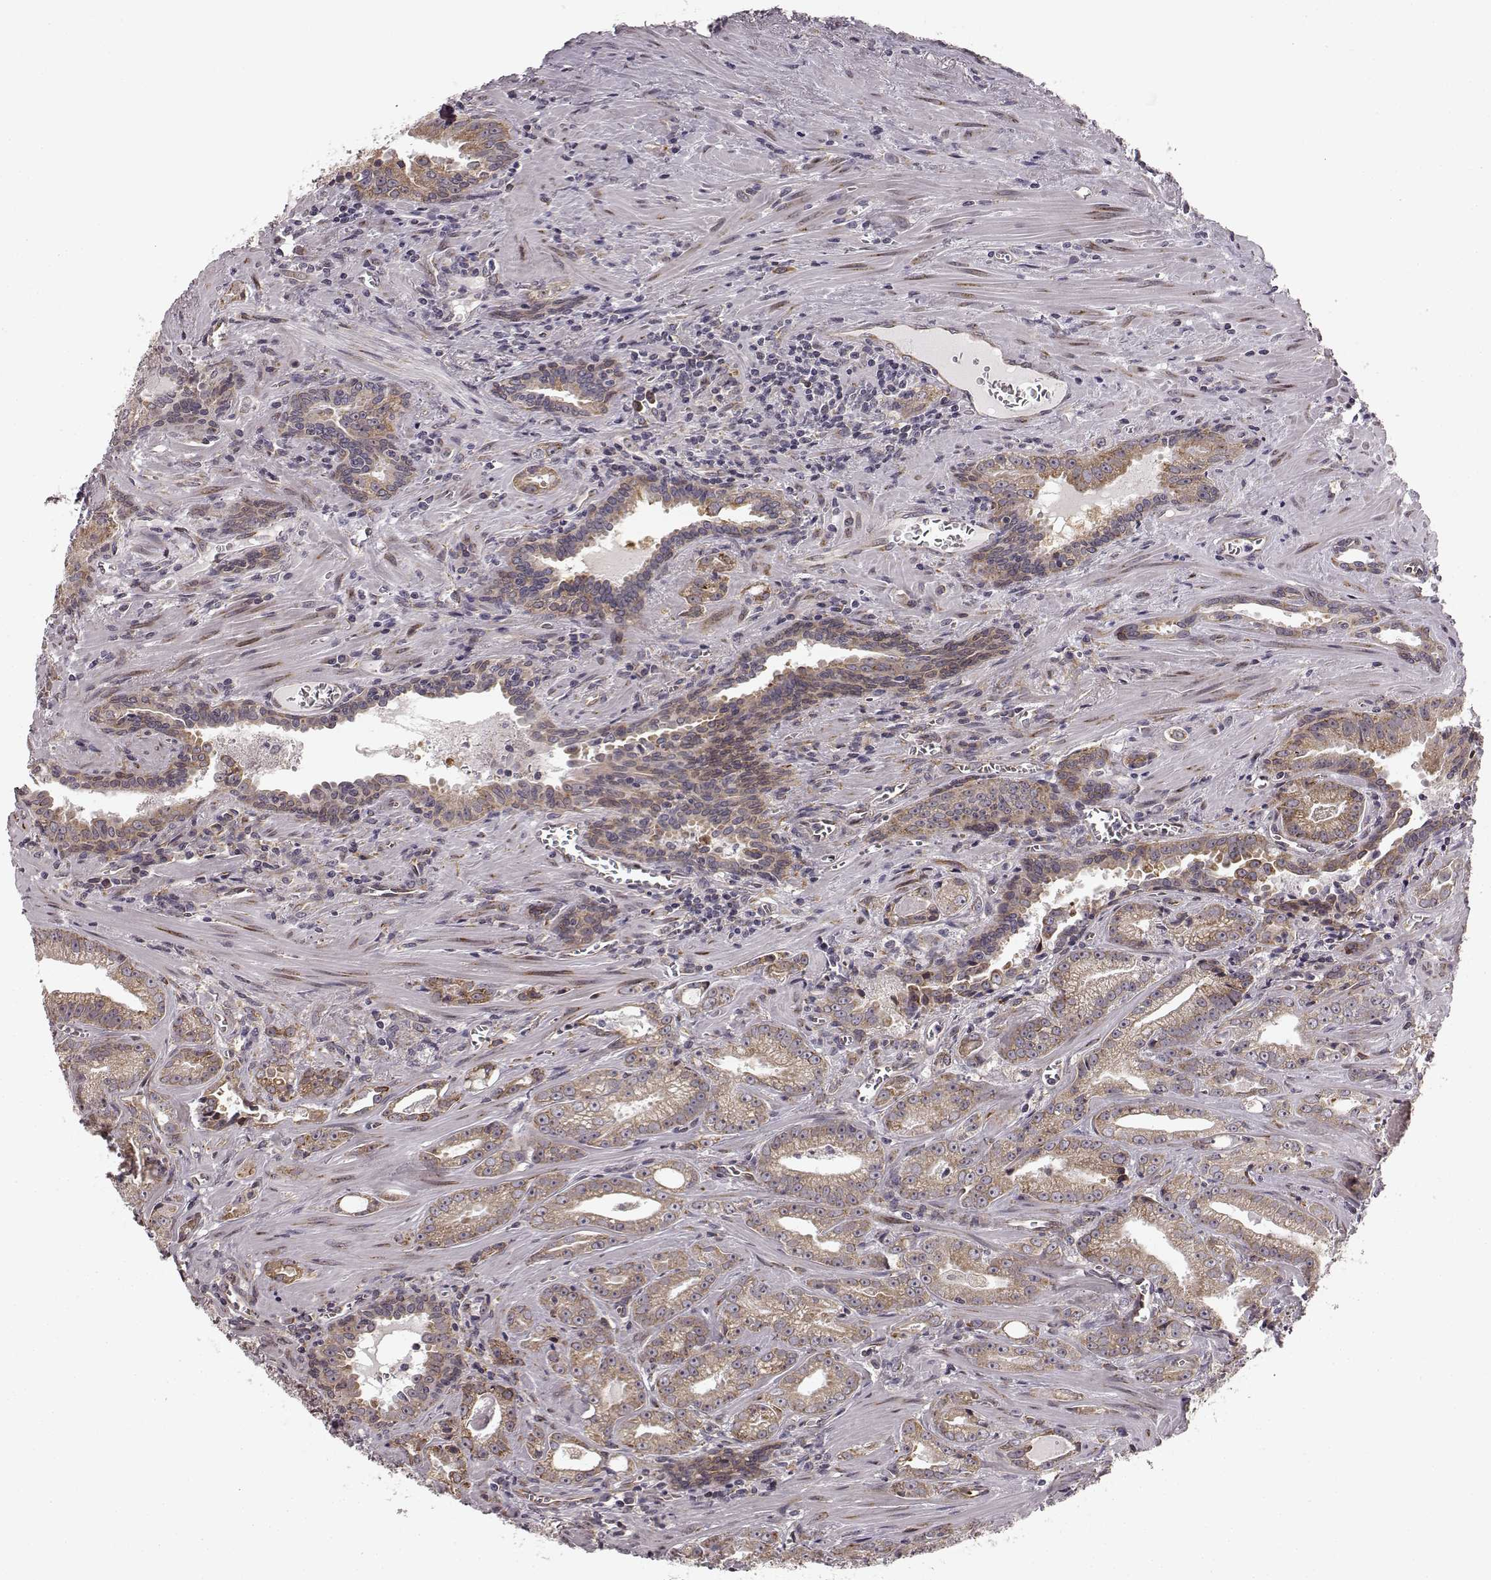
{"staining": {"intensity": "weak", "quantity": ">75%", "location": "cytoplasmic/membranous"}, "tissue": "prostate cancer", "cell_type": "Tumor cells", "image_type": "cancer", "snomed": [{"axis": "morphology", "description": "Adenocarcinoma, High grade"}, {"axis": "topography", "description": "Prostate"}], "caption": "Protein analysis of adenocarcinoma (high-grade) (prostate) tissue reveals weak cytoplasmic/membranous expression in about >75% of tumor cells. (Stains: DAB (3,3'-diaminobenzidine) in brown, nuclei in blue, Microscopy: brightfield microscopy at high magnification).", "gene": "TMEM14A", "patient": {"sex": "male", "age": 68}}